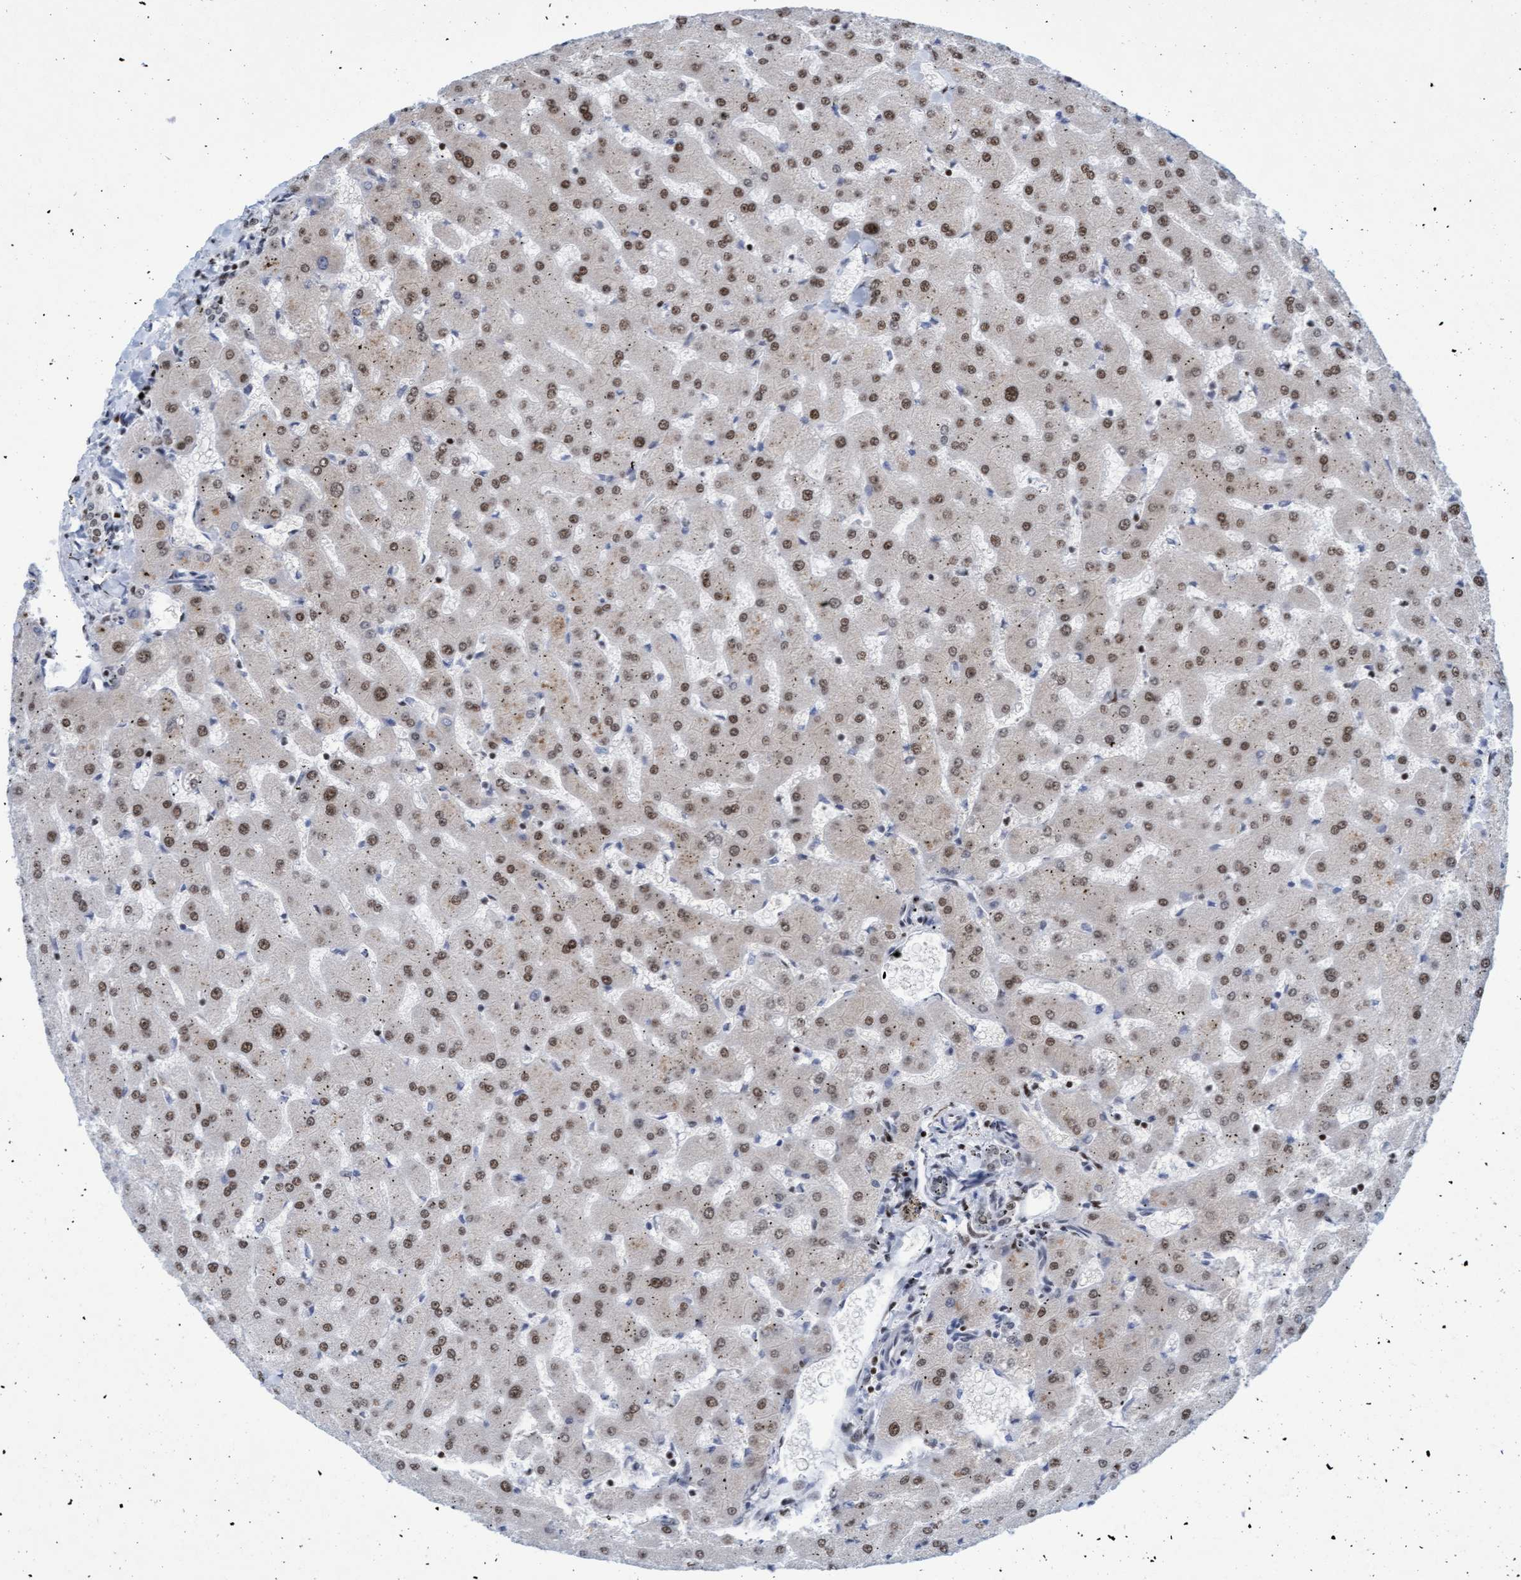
{"staining": {"intensity": "moderate", "quantity": ">75%", "location": "nuclear"}, "tissue": "liver", "cell_type": "Cholangiocytes", "image_type": "normal", "snomed": [{"axis": "morphology", "description": "Normal tissue, NOS"}, {"axis": "topography", "description": "Liver"}], "caption": "Benign liver was stained to show a protein in brown. There is medium levels of moderate nuclear staining in approximately >75% of cholangiocytes. (IHC, brightfield microscopy, high magnification).", "gene": "GLRX2", "patient": {"sex": "female", "age": 63}}